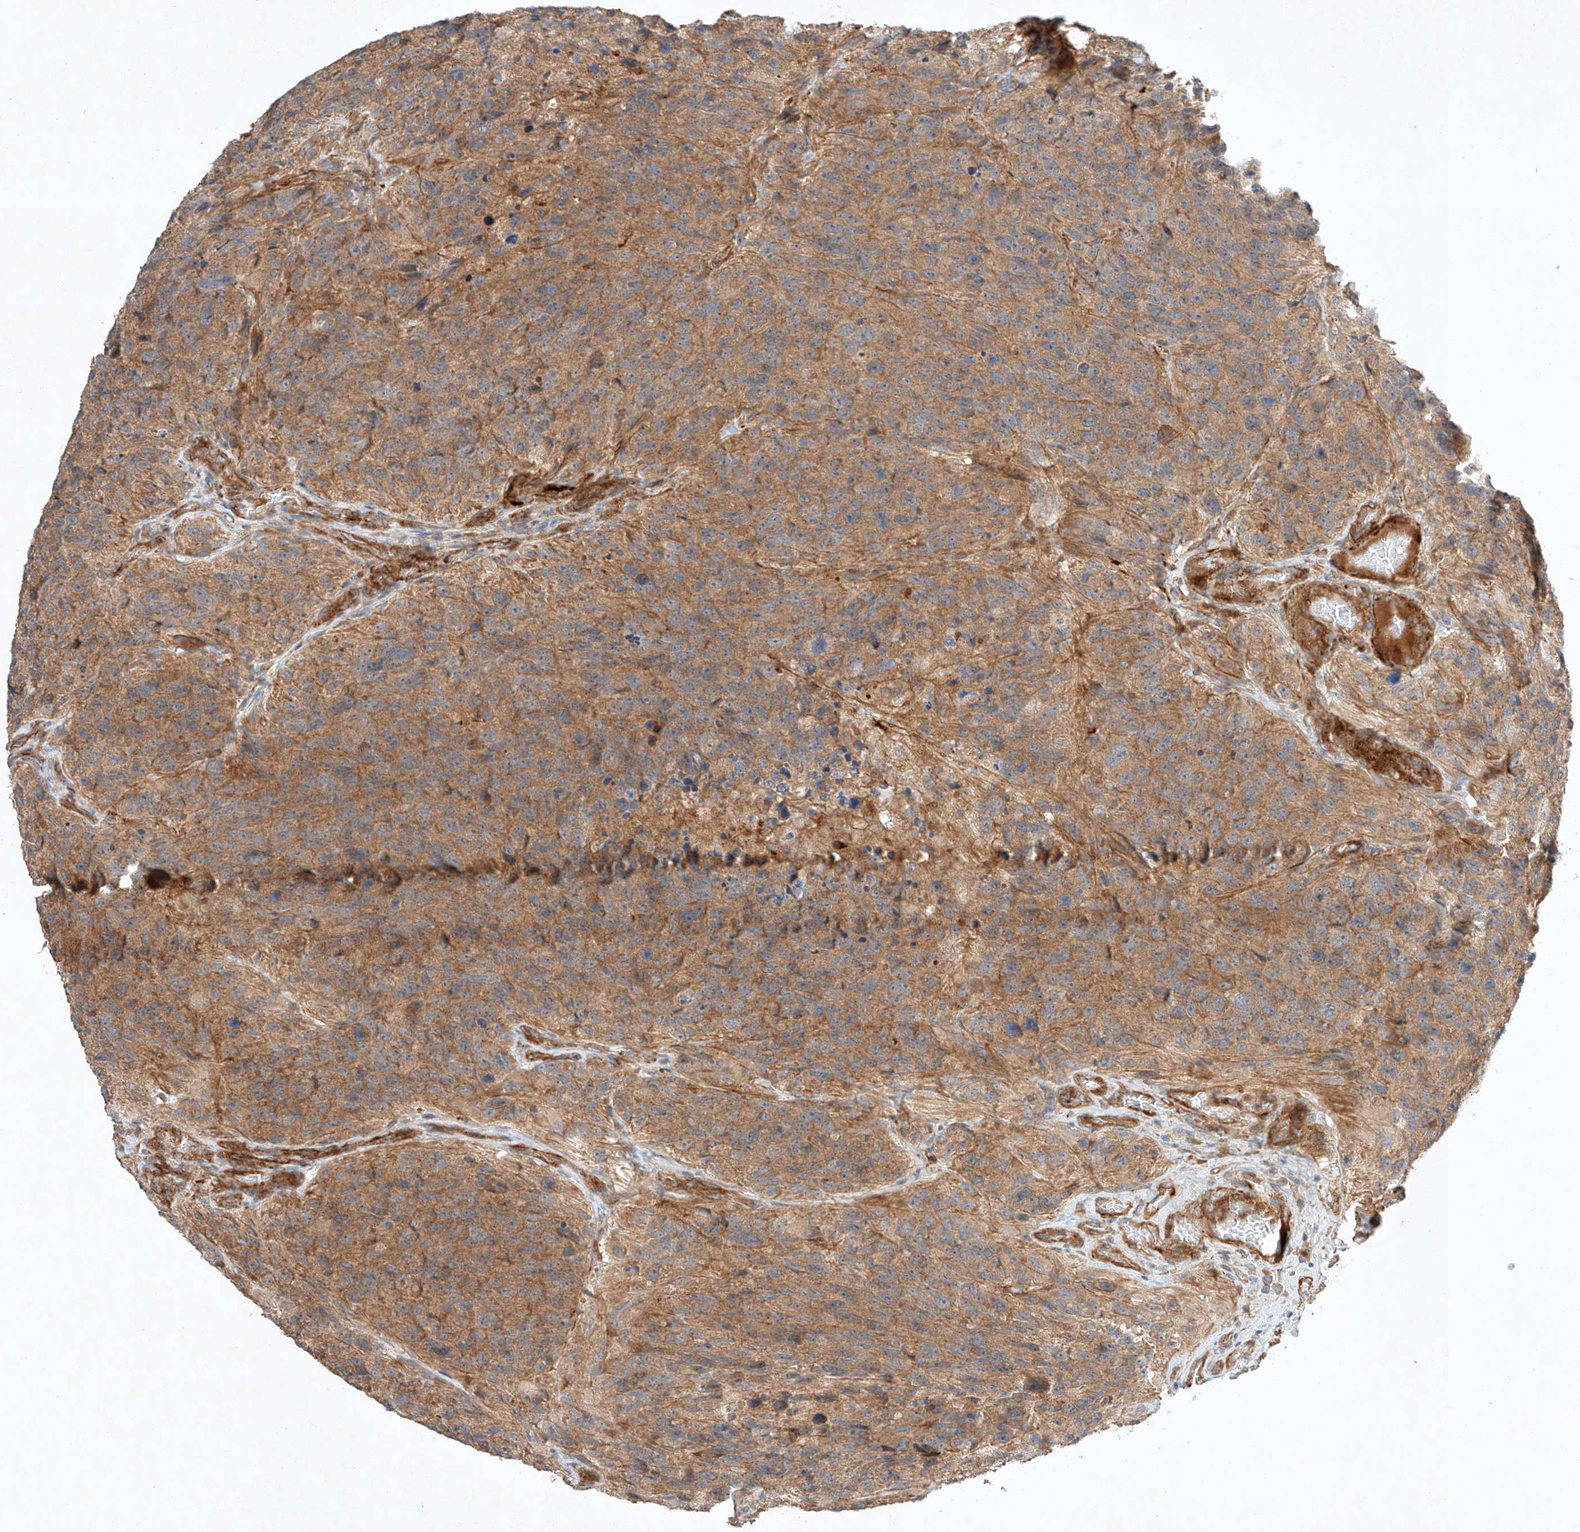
{"staining": {"intensity": "weak", "quantity": "25%-75%", "location": "cytoplasmic/membranous"}, "tissue": "glioma", "cell_type": "Tumor cells", "image_type": "cancer", "snomed": [{"axis": "morphology", "description": "Glioma, malignant, High grade"}, {"axis": "topography", "description": "Brain"}], "caption": "Tumor cells display low levels of weak cytoplasmic/membranous expression in approximately 25%-75% of cells in human malignant glioma (high-grade). Immunohistochemistry (ihc) stains the protein in brown and the nuclei are stained blue.", "gene": "ARHGAP33", "patient": {"sex": "male", "age": 69}}